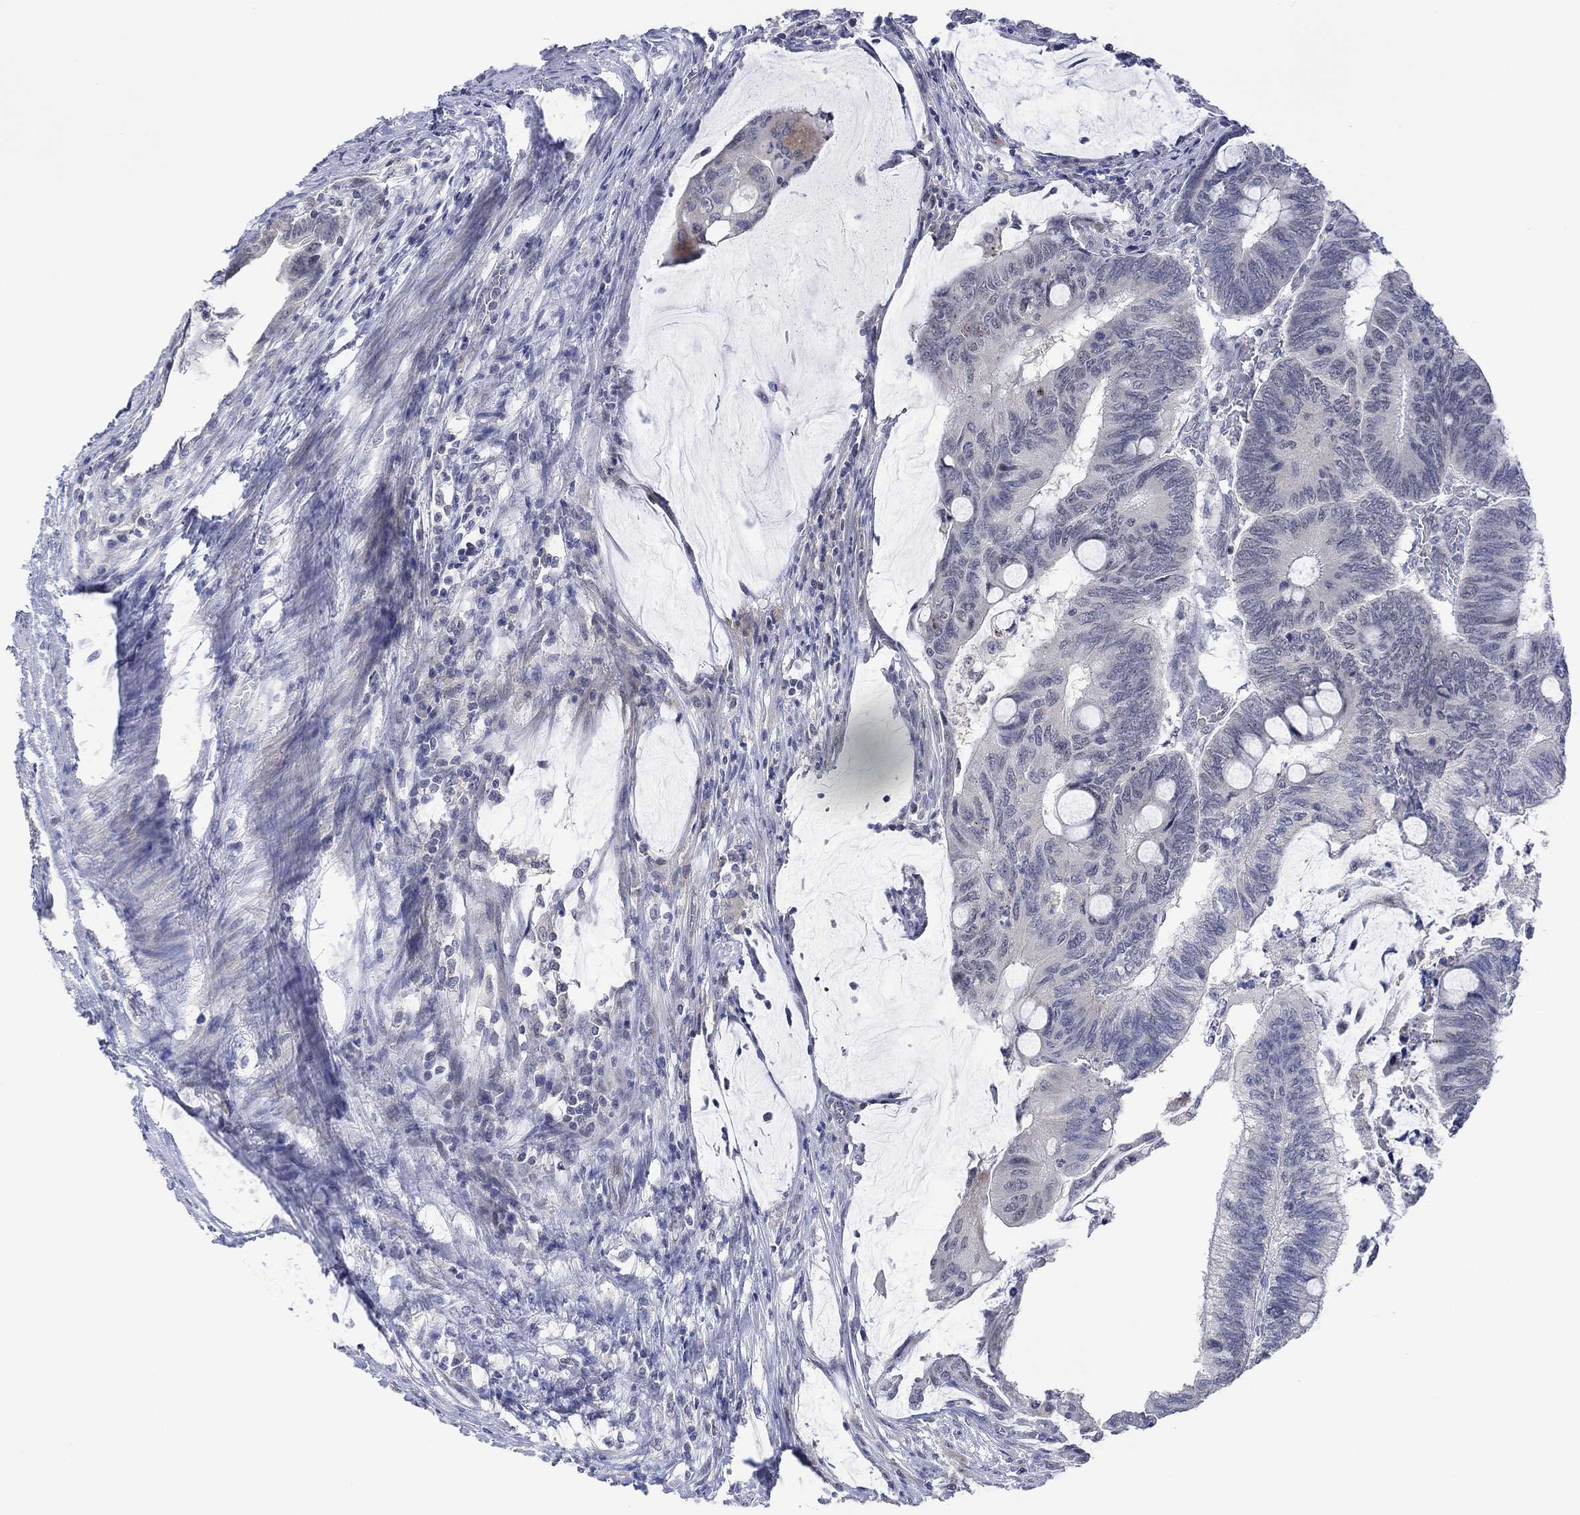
{"staining": {"intensity": "negative", "quantity": "none", "location": "none"}, "tissue": "colorectal cancer", "cell_type": "Tumor cells", "image_type": "cancer", "snomed": [{"axis": "morphology", "description": "Normal tissue, NOS"}, {"axis": "morphology", "description": "Adenocarcinoma, NOS"}, {"axis": "topography", "description": "Rectum"}, {"axis": "topography", "description": "Peripheral nerve tissue"}], "caption": "The micrograph displays no significant staining in tumor cells of colorectal adenocarcinoma.", "gene": "SLC48A1", "patient": {"sex": "male", "age": 92}}